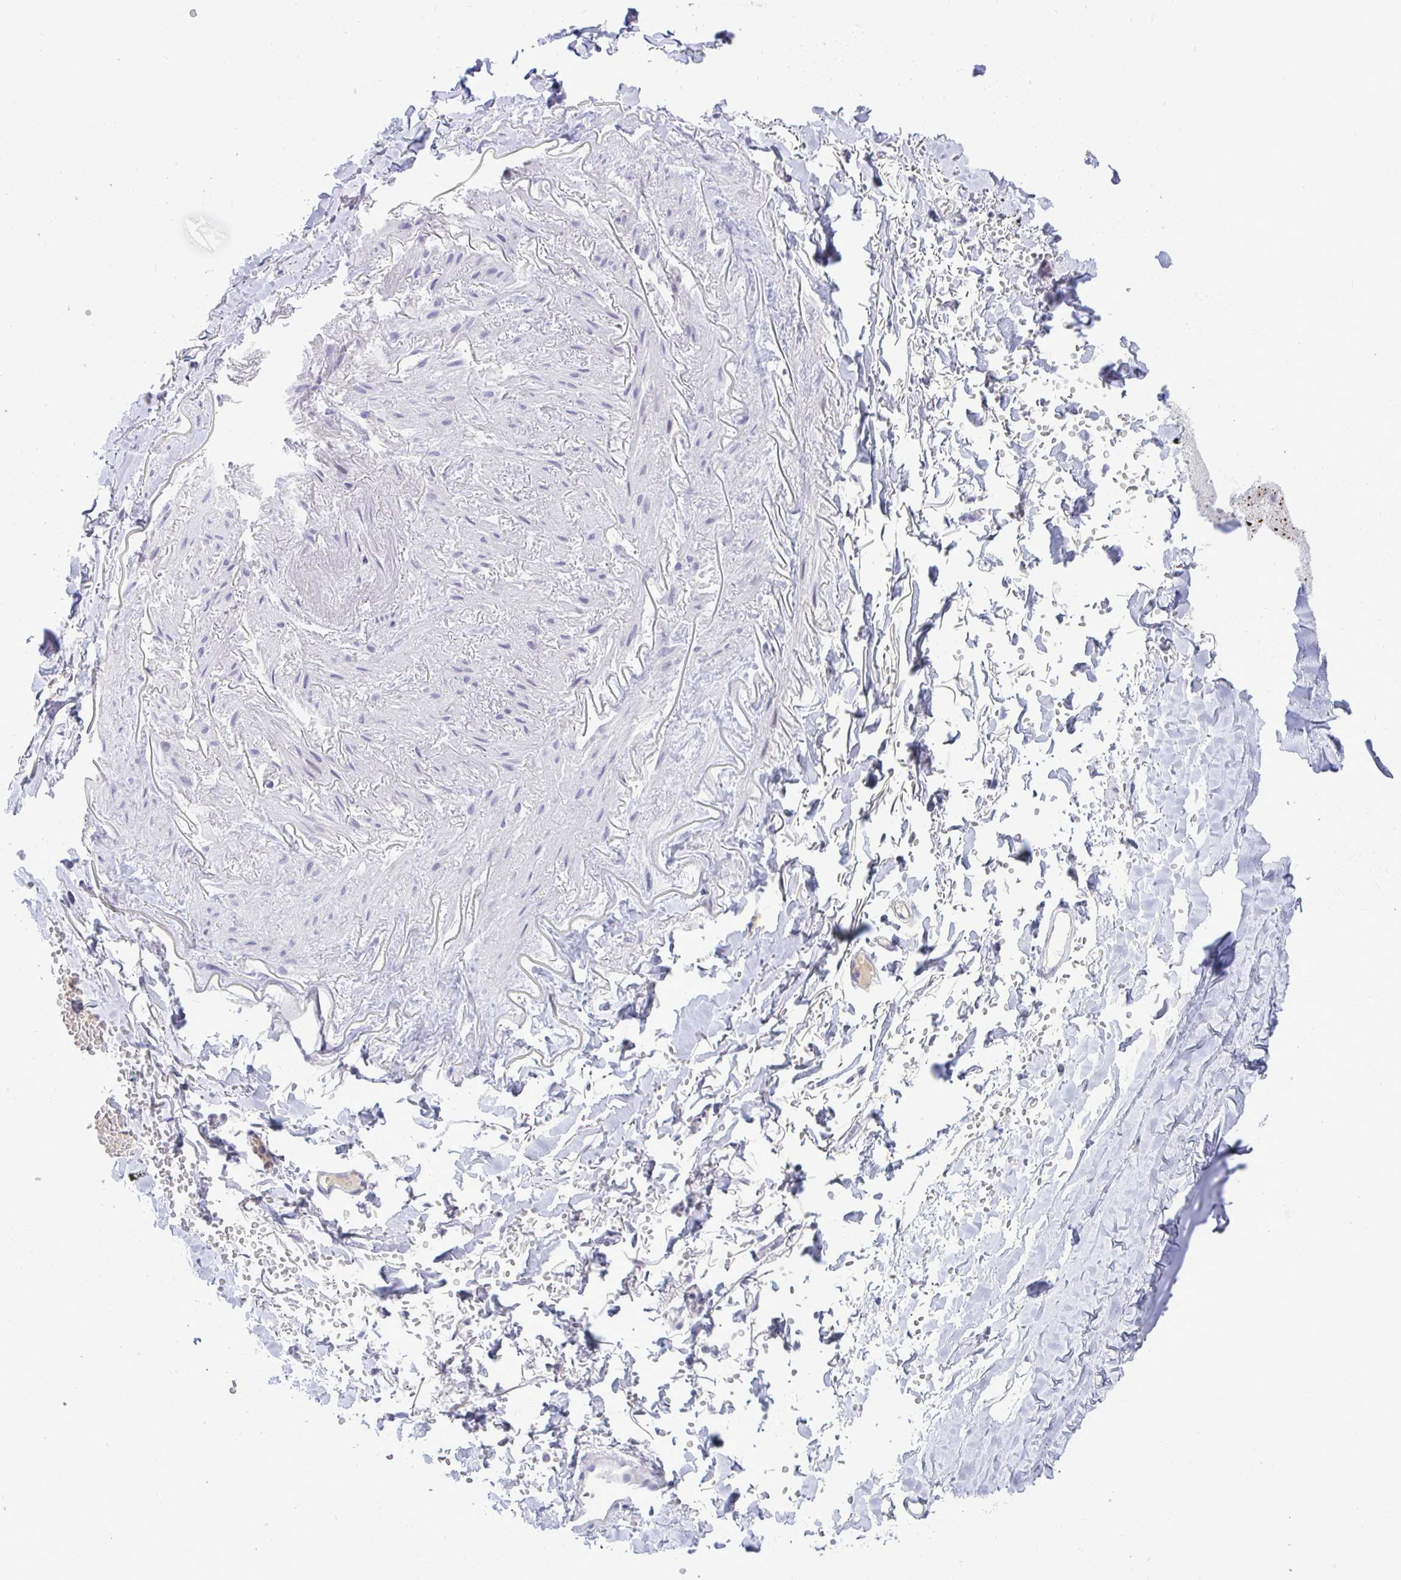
{"staining": {"intensity": "negative", "quantity": "none", "location": "none"}, "tissue": "soft tissue", "cell_type": "Chondrocytes", "image_type": "normal", "snomed": [{"axis": "morphology", "description": "Normal tissue, NOS"}, {"axis": "topography", "description": "Cartilage tissue"}, {"axis": "topography", "description": "Bronchus"}, {"axis": "topography", "description": "Peripheral nerve tissue"}], "caption": "The image demonstrates no staining of chondrocytes in benign soft tissue. Brightfield microscopy of IHC stained with DAB (brown) and hematoxylin (blue), captured at high magnification.", "gene": "EPOP", "patient": {"sex": "female", "age": 59}}